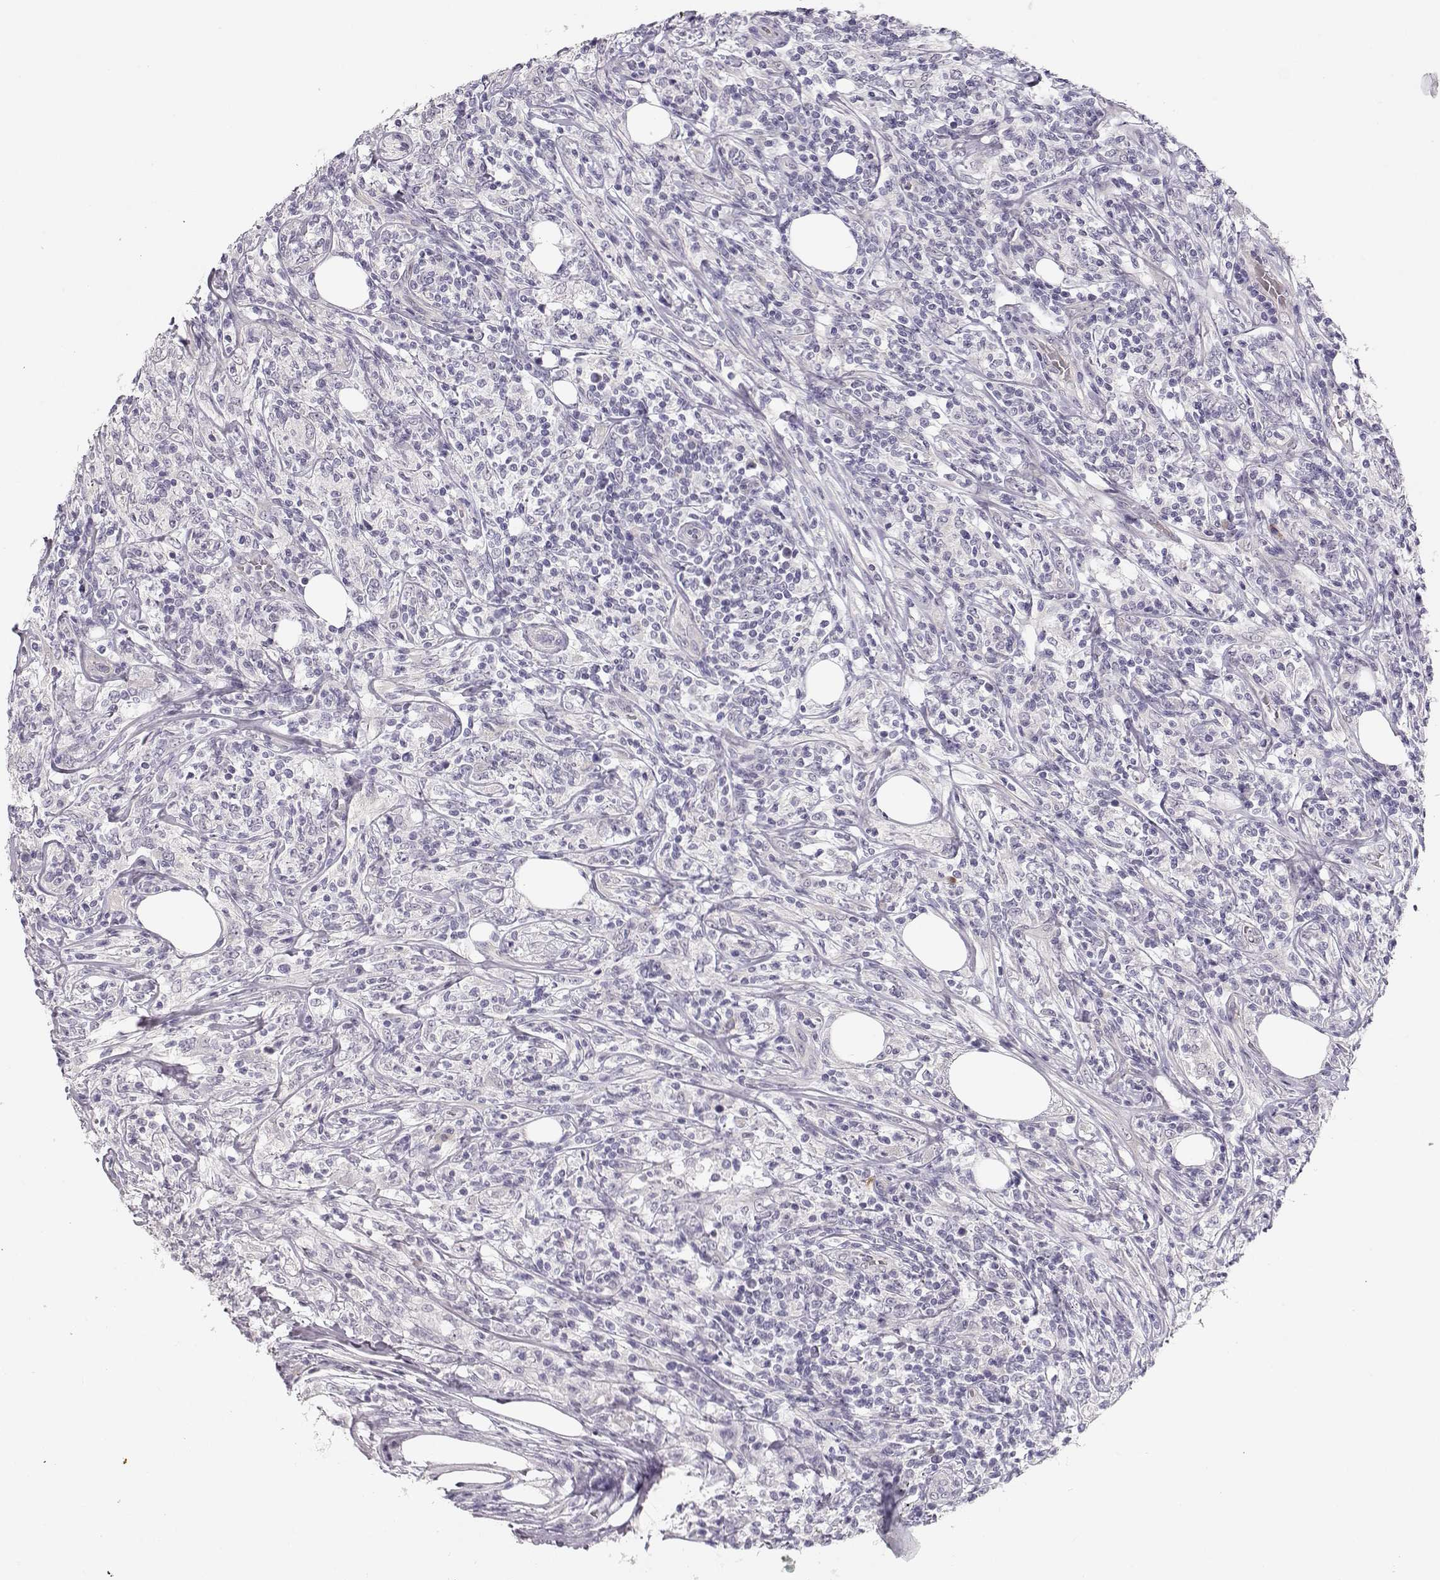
{"staining": {"intensity": "negative", "quantity": "none", "location": "none"}, "tissue": "lymphoma", "cell_type": "Tumor cells", "image_type": "cancer", "snomed": [{"axis": "morphology", "description": "Malignant lymphoma, non-Hodgkin's type, High grade"}, {"axis": "topography", "description": "Lymph node"}], "caption": "An image of human lymphoma is negative for staining in tumor cells.", "gene": "TTC26", "patient": {"sex": "female", "age": 84}}